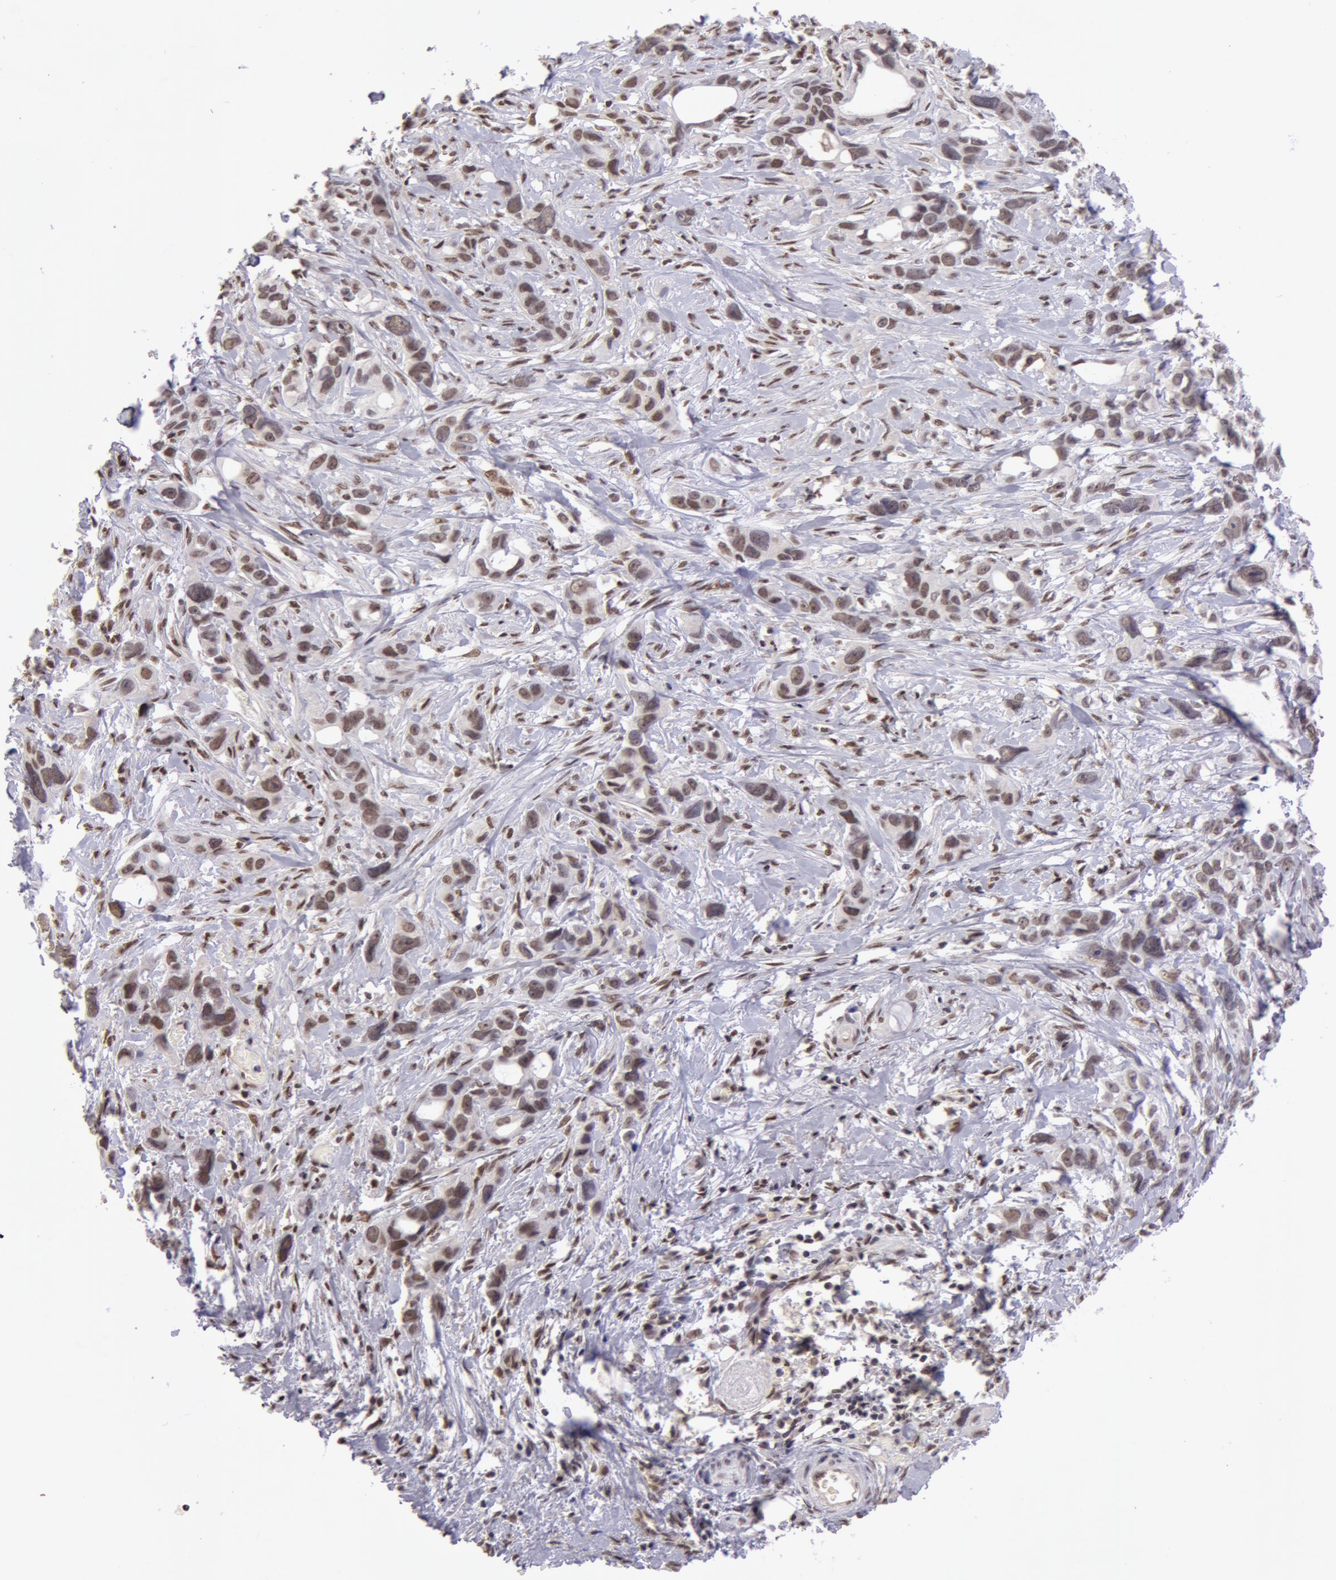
{"staining": {"intensity": "moderate", "quantity": "25%-75%", "location": "nuclear"}, "tissue": "stomach cancer", "cell_type": "Tumor cells", "image_type": "cancer", "snomed": [{"axis": "morphology", "description": "Adenocarcinoma, NOS"}, {"axis": "topography", "description": "Stomach, upper"}], "caption": "Immunohistochemical staining of human stomach cancer reveals moderate nuclear protein staining in about 25%-75% of tumor cells. Immunohistochemistry stains the protein in brown and the nuclei are stained blue.", "gene": "VRTN", "patient": {"sex": "male", "age": 47}}